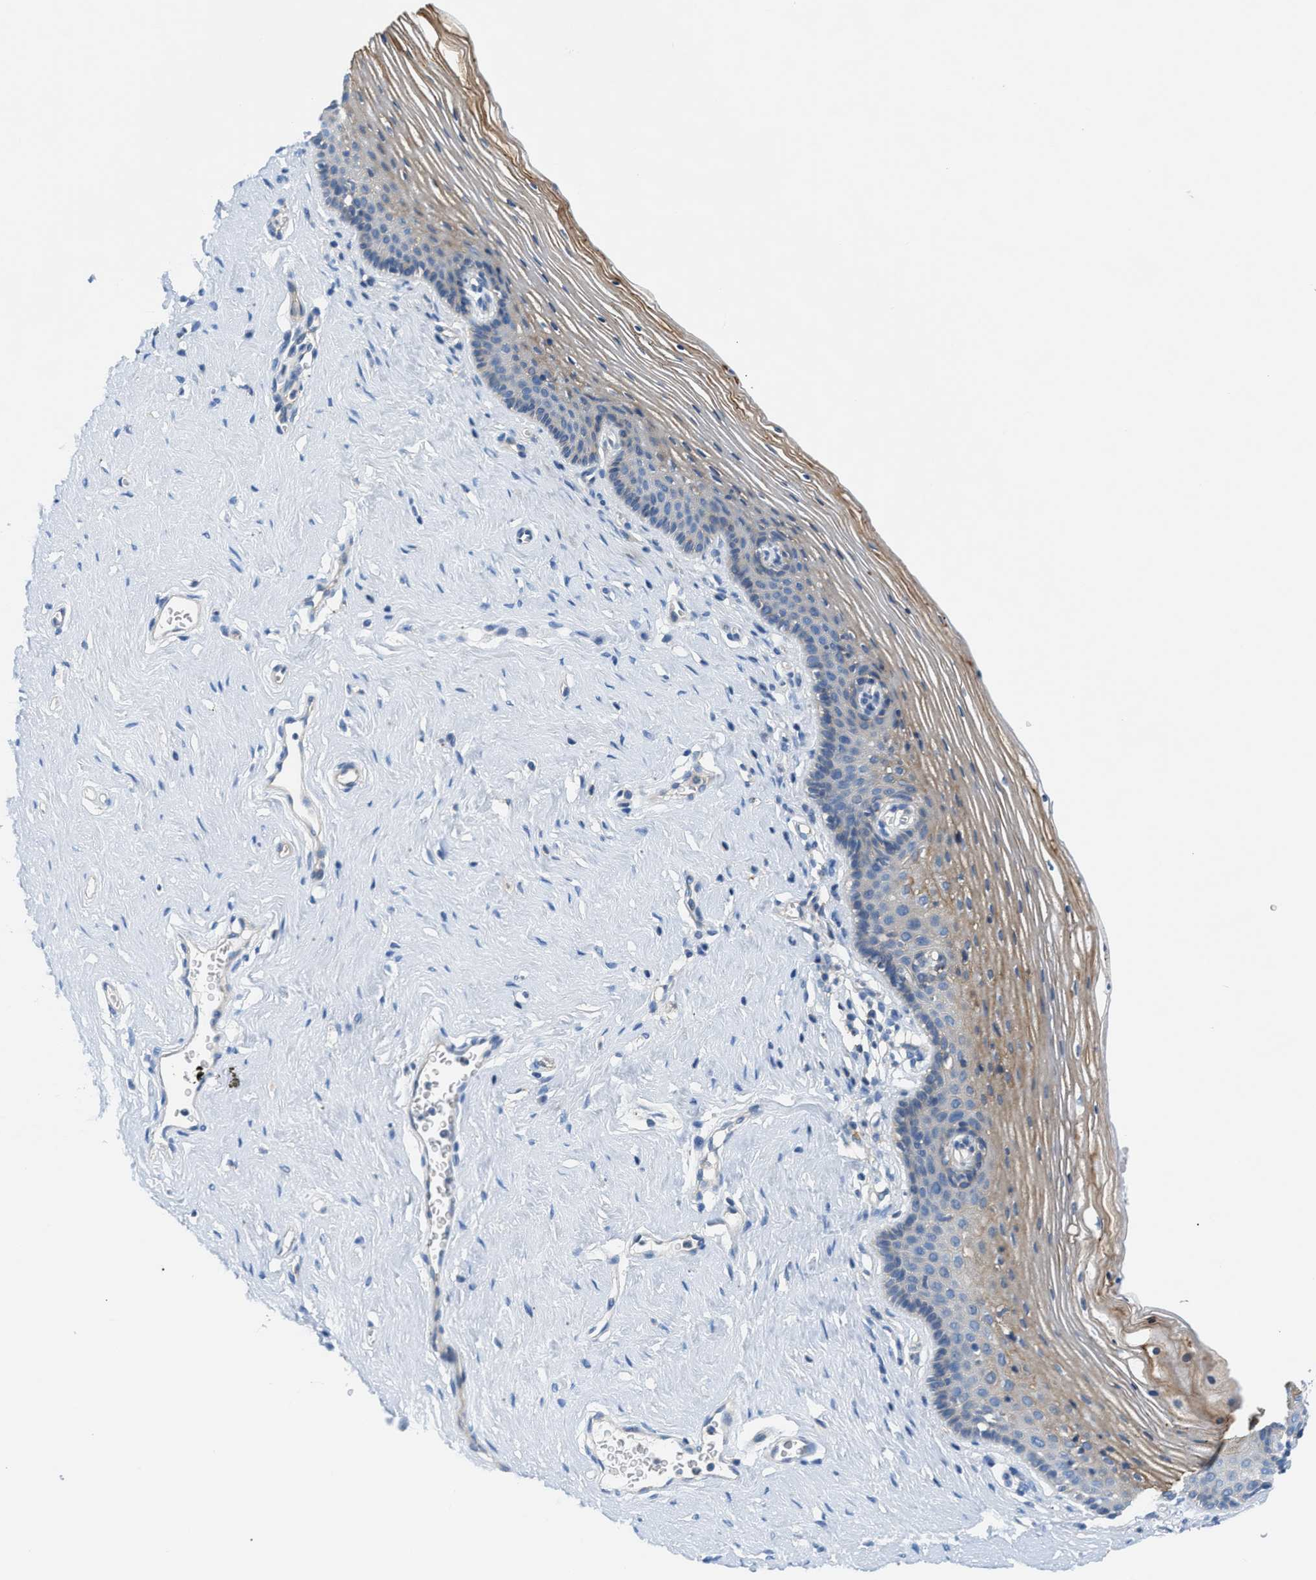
{"staining": {"intensity": "weak", "quantity": "<25%", "location": "cytoplasmic/membranous"}, "tissue": "vagina", "cell_type": "Squamous epithelial cells", "image_type": "normal", "snomed": [{"axis": "morphology", "description": "Normal tissue, NOS"}, {"axis": "topography", "description": "Soft tissue"}, {"axis": "topography", "description": "Vagina"}], "caption": "High power microscopy photomicrograph of an IHC photomicrograph of unremarkable vagina, revealing no significant expression in squamous epithelial cells. (DAB (3,3'-diaminobenzidine) IHC, high magnification).", "gene": "ORAI1", "patient": {"sex": "female", "age": 61}}